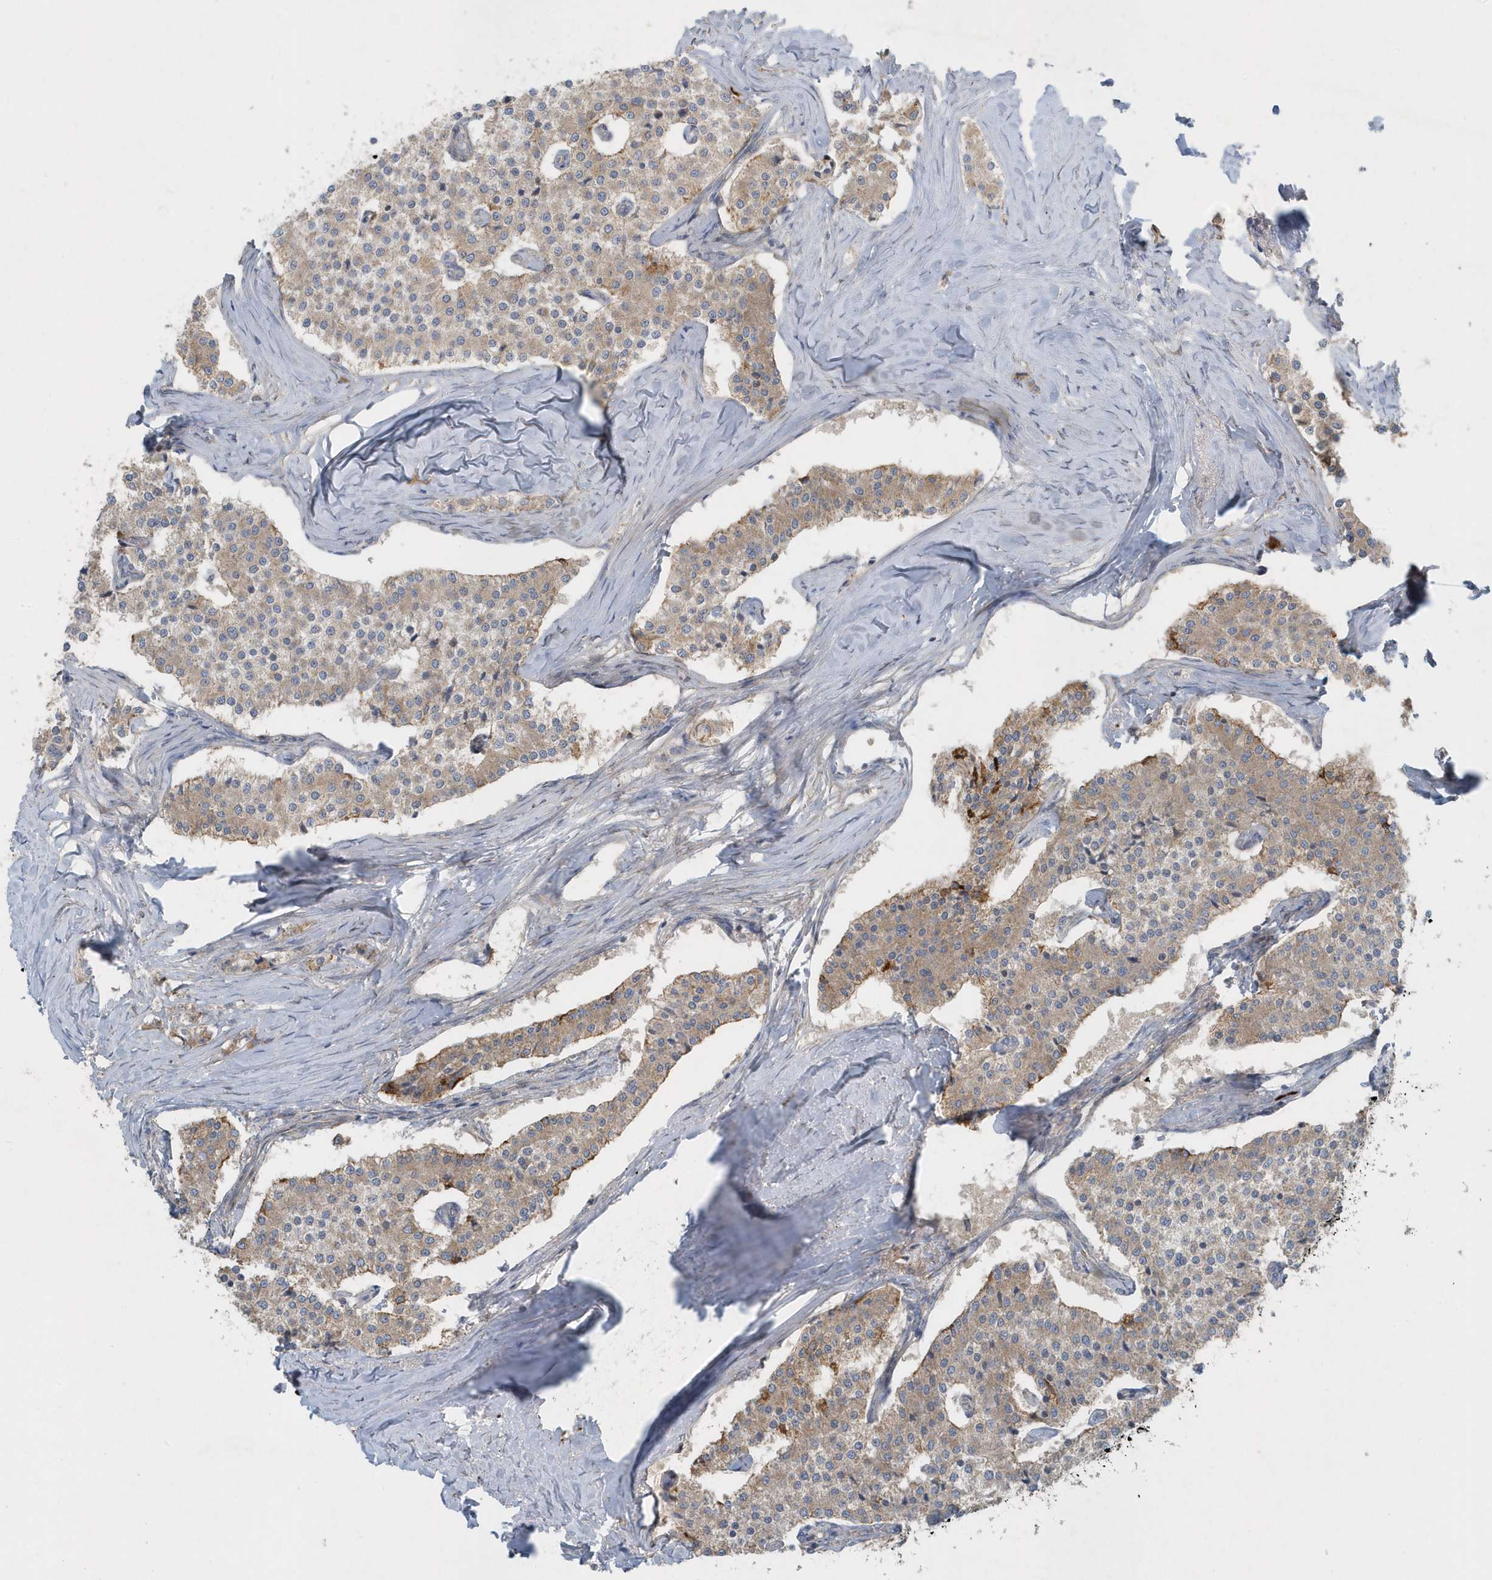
{"staining": {"intensity": "weak", "quantity": ">75%", "location": "cytoplasmic/membranous"}, "tissue": "carcinoid", "cell_type": "Tumor cells", "image_type": "cancer", "snomed": [{"axis": "morphology", "description": "Carcinoid, malignant, NOS"}, {"axis": "topography", "description": "Colon"}], "caption": "High-magnification brightfield microscopy of carcinoid stained with DAB (brown) and counterstained with hematoxylin (blue). tumor cells exhibit weak cytoplasmic/membranous staining is appreciated in approximately>75% of cells.", "gene": "SLC38A2", "patient": {"sex": "female", "age": 52}}